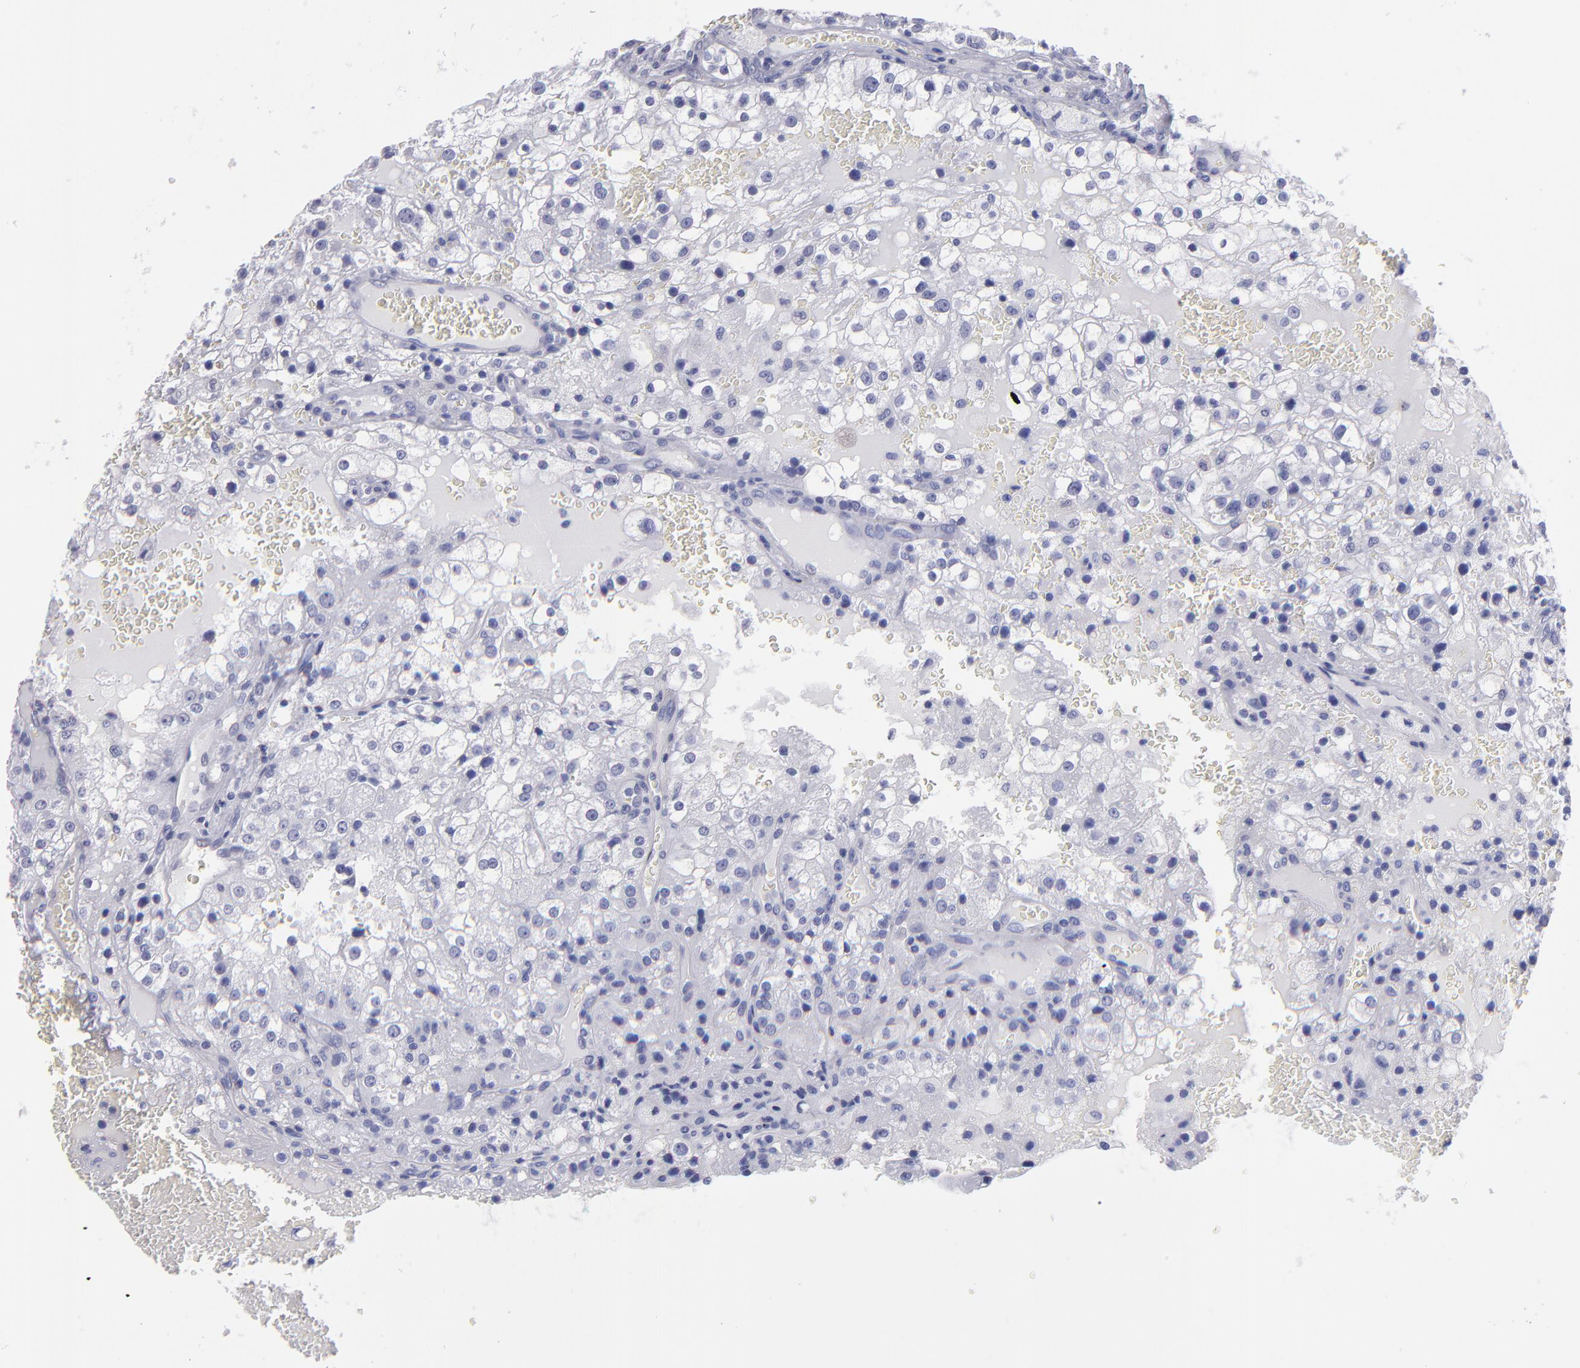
{"staining": {"intensity": "negative", "quantity": "none", "location": "none"}, "tissue": "renal cancer", "cell_type": "Tumor cells", "image_type": "cancer", "snomed": [{"axis": "morphology", "description": "Adenocarcinoma, NOS"}, {"axis": "topography", "description": "Kidney"}], "caption": "This is an immunohistochemistry photomicrograph of human renal adenocarcinoma. There is no positivity in tumor cells.", "gene": "MB", "patient": {"sex": "female", "age": 74}}